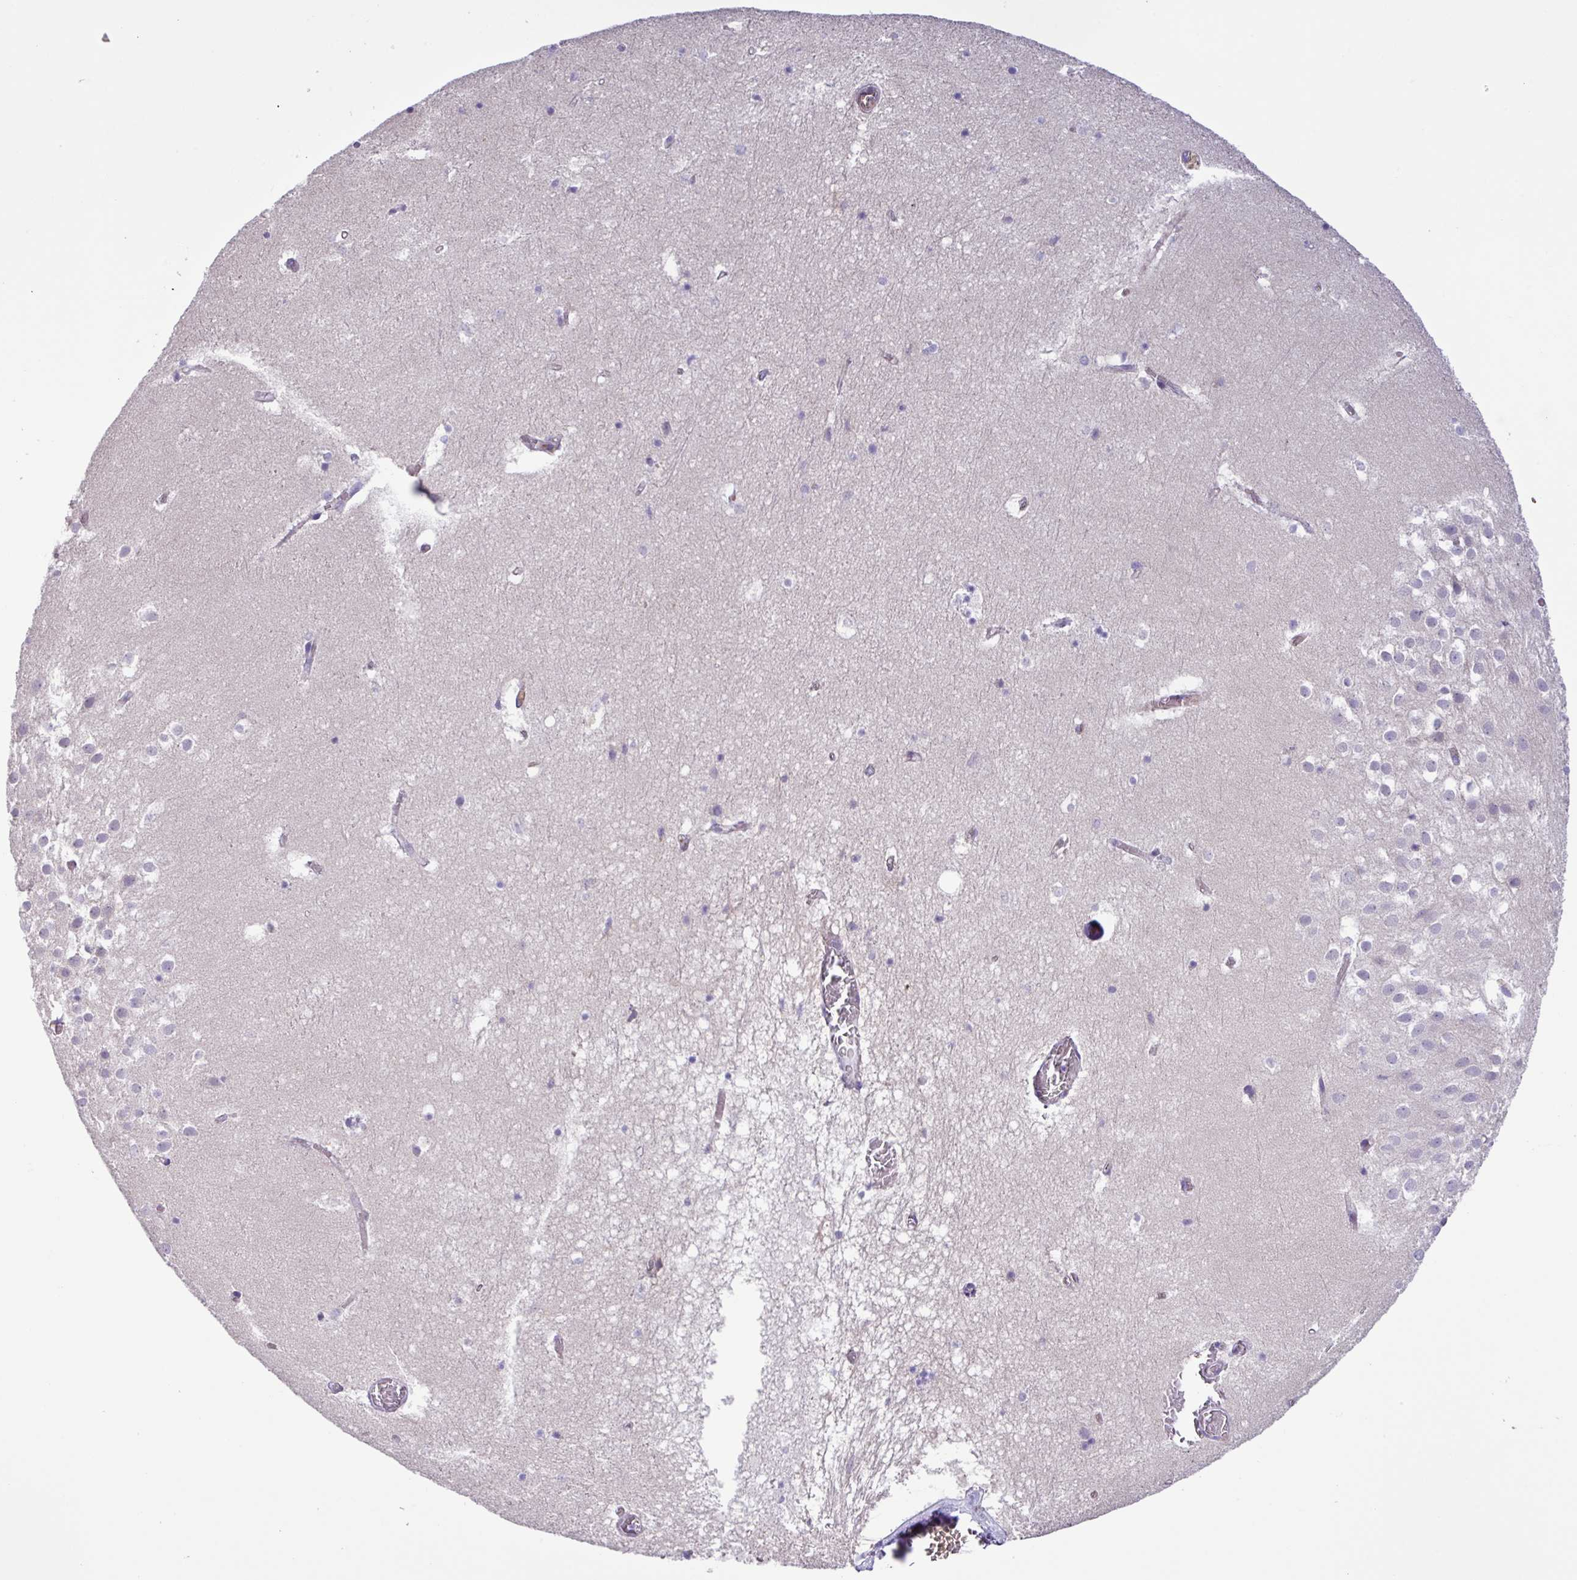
{"staining": {"intensity": "negative", "quantity": "none", "location": "none"}, "tissue": "hippocampus", "cell_type": "Glial cells", "image_type": "normal", "snomed": [{"axis": "morphology", "description": "Normal tissue, NOS"}, {"axis": "topography", "description": "Hippocampus"}], "caption": "This is an immunohistochemistry image of benign human hippocampus. There is no staining in glial cells.", "gene": "MRM2", "patient": {"sex": "female", "age": 52}}